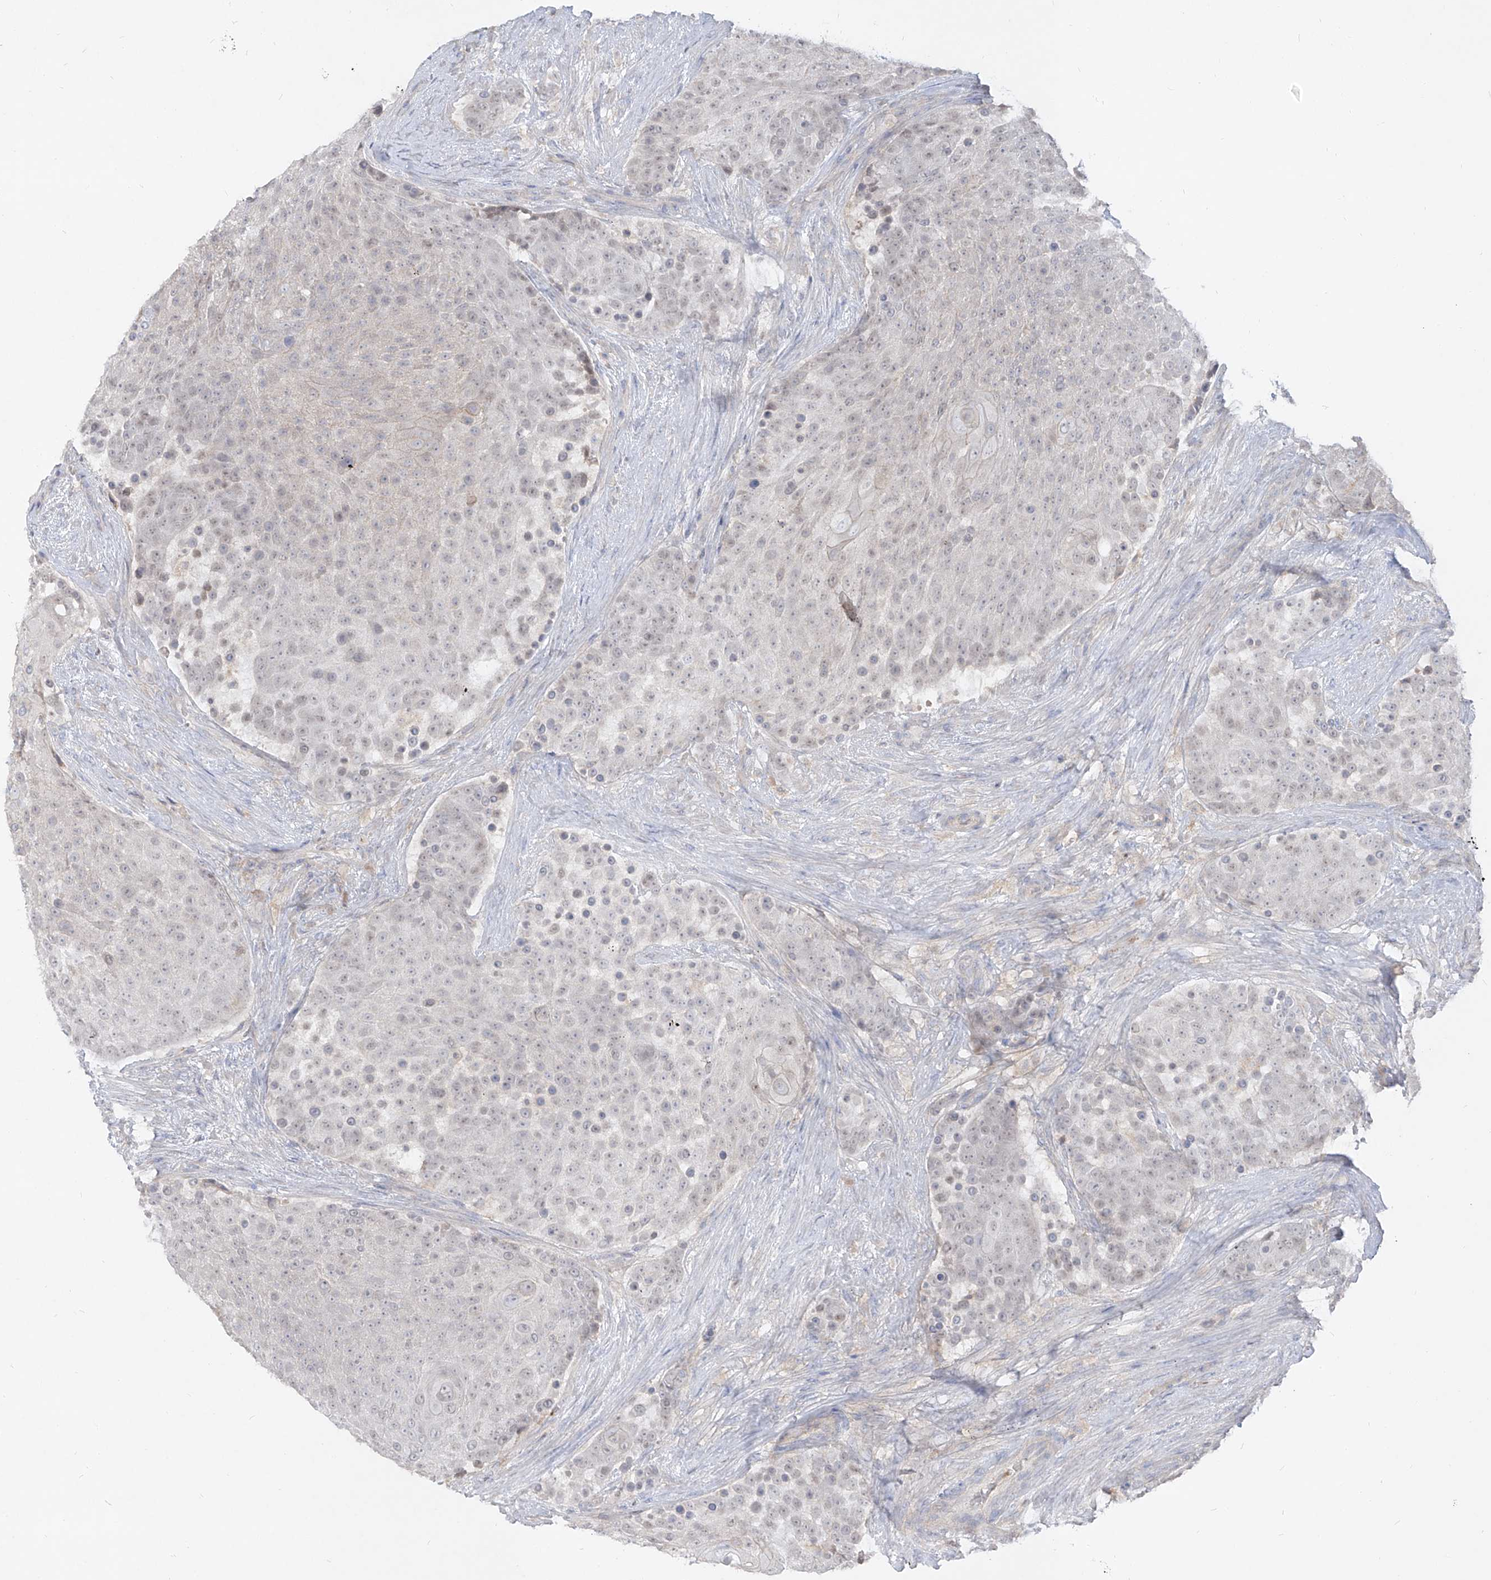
{"staining": {"intensity": "negative", "quantity": "none", "location": "none"}, "tissue": "urothelial cancer", "cell_type": "Tumor cells", "image_type": "cancer", "snomed": [{"axis": "morphology", "description": "Urothelial carcinoma, High grade"}, {"axis": "topography", "description": "Urinary bladder"}], "caption": "A photomicrograph of urothelial cancer stained for a protein demonstrates no brown staining in tumor cells.", "gene": "RBFOX3", "patient": {"sex": "female", "age": 63}}